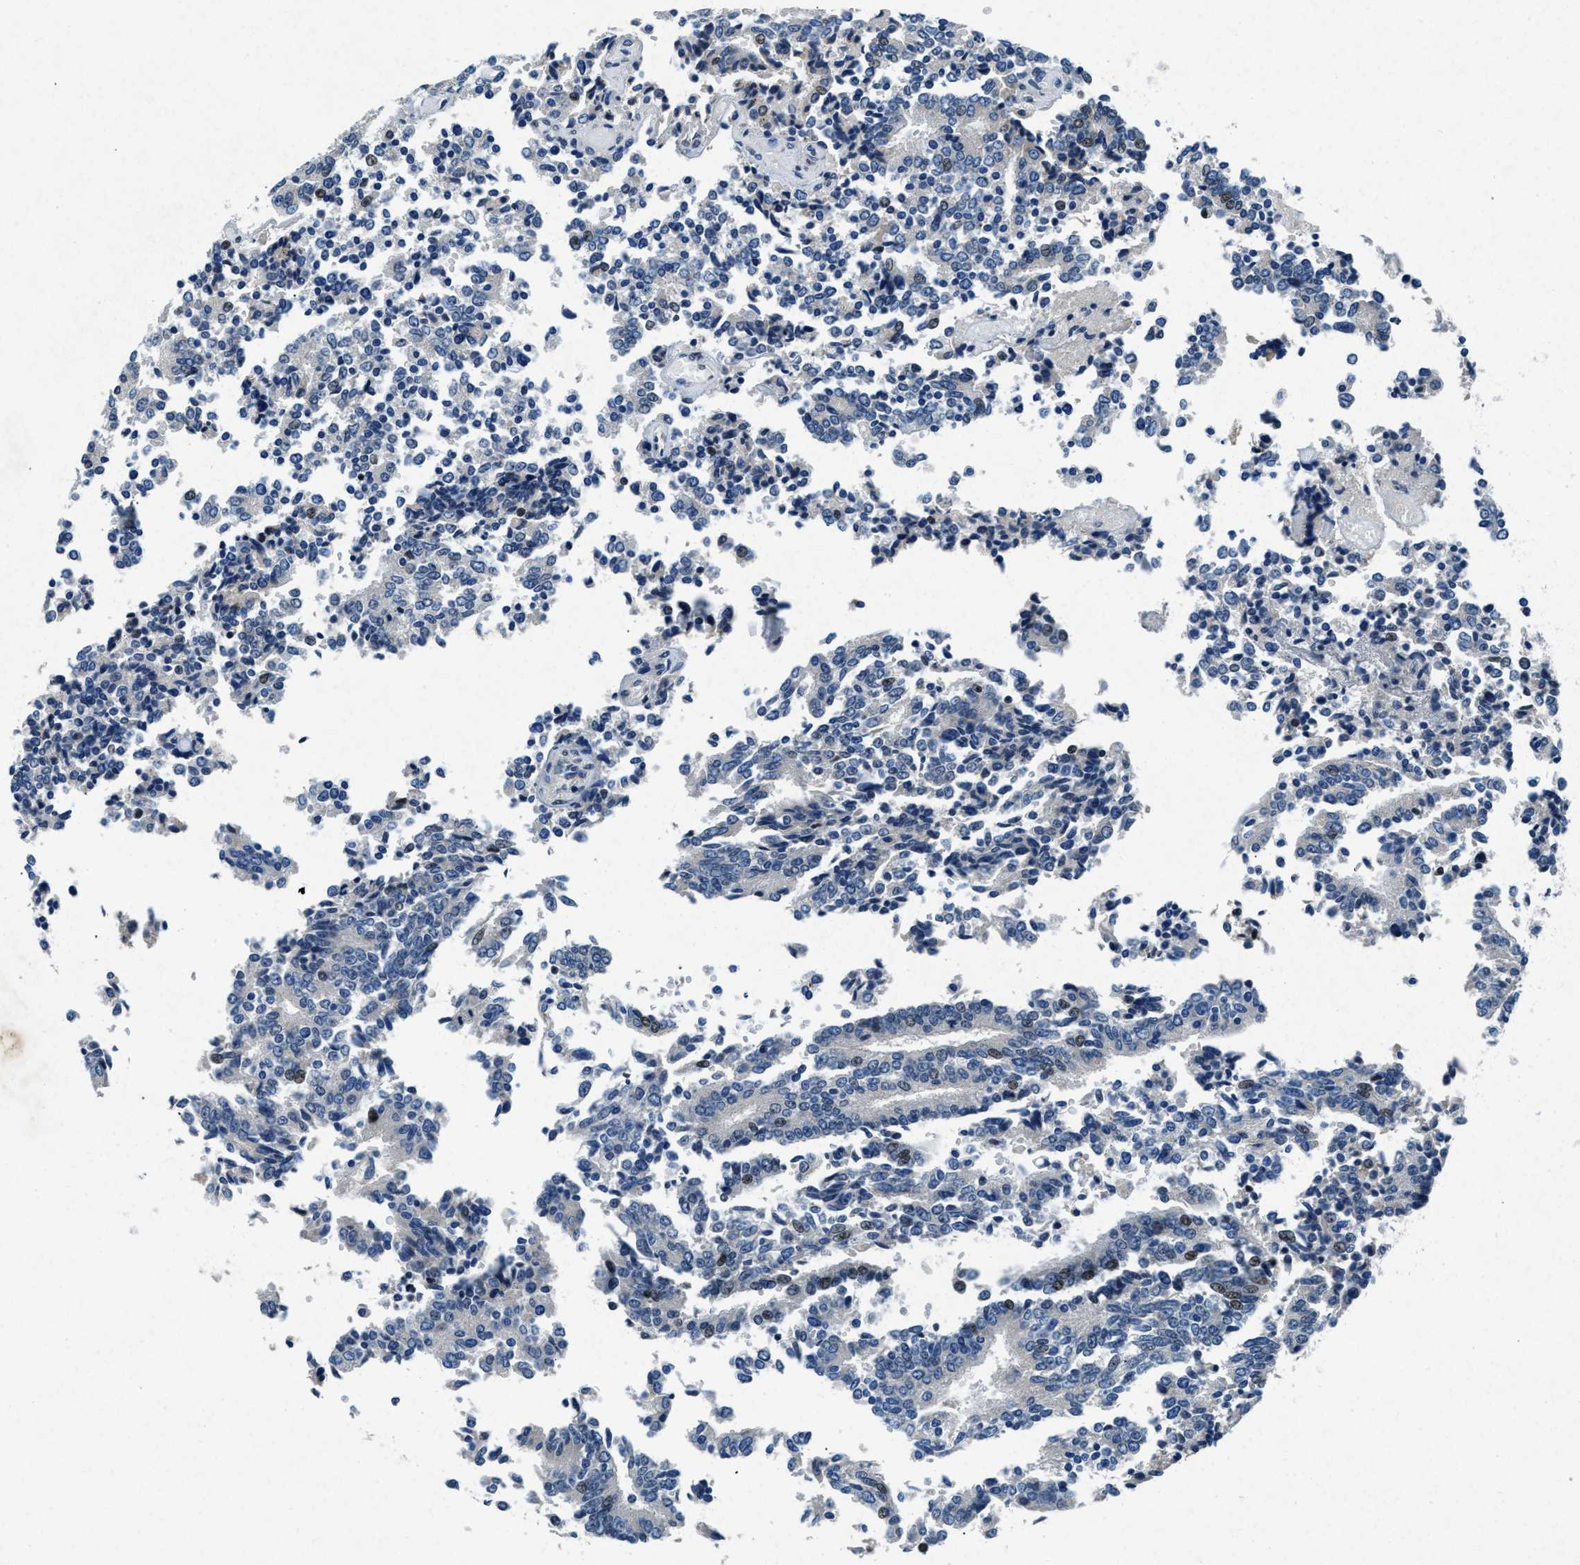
{"staining": {"intensity": "negative", "quantity": "none", "location": "none"}, "tissue": "prostate cancer", "cell_type": "Tumor cells", "image_type": "cancer", "snomed": [{"axis": "morphology", "description": "Normal tissue, NOS"}, {"axis": "morphology", "description": "Adenocarcinoma, High grade"}, {"axis": "topography", "description": "Prostate"}, {"axis": "topography", "description": "Seminal veicle"}], "caption": "There is no significant staining in tumor cells of prostate cancer (high-grade adenocarcinoma).", "gene": "PHLDA1", "patient": {"sex": "male", "age": 55}}